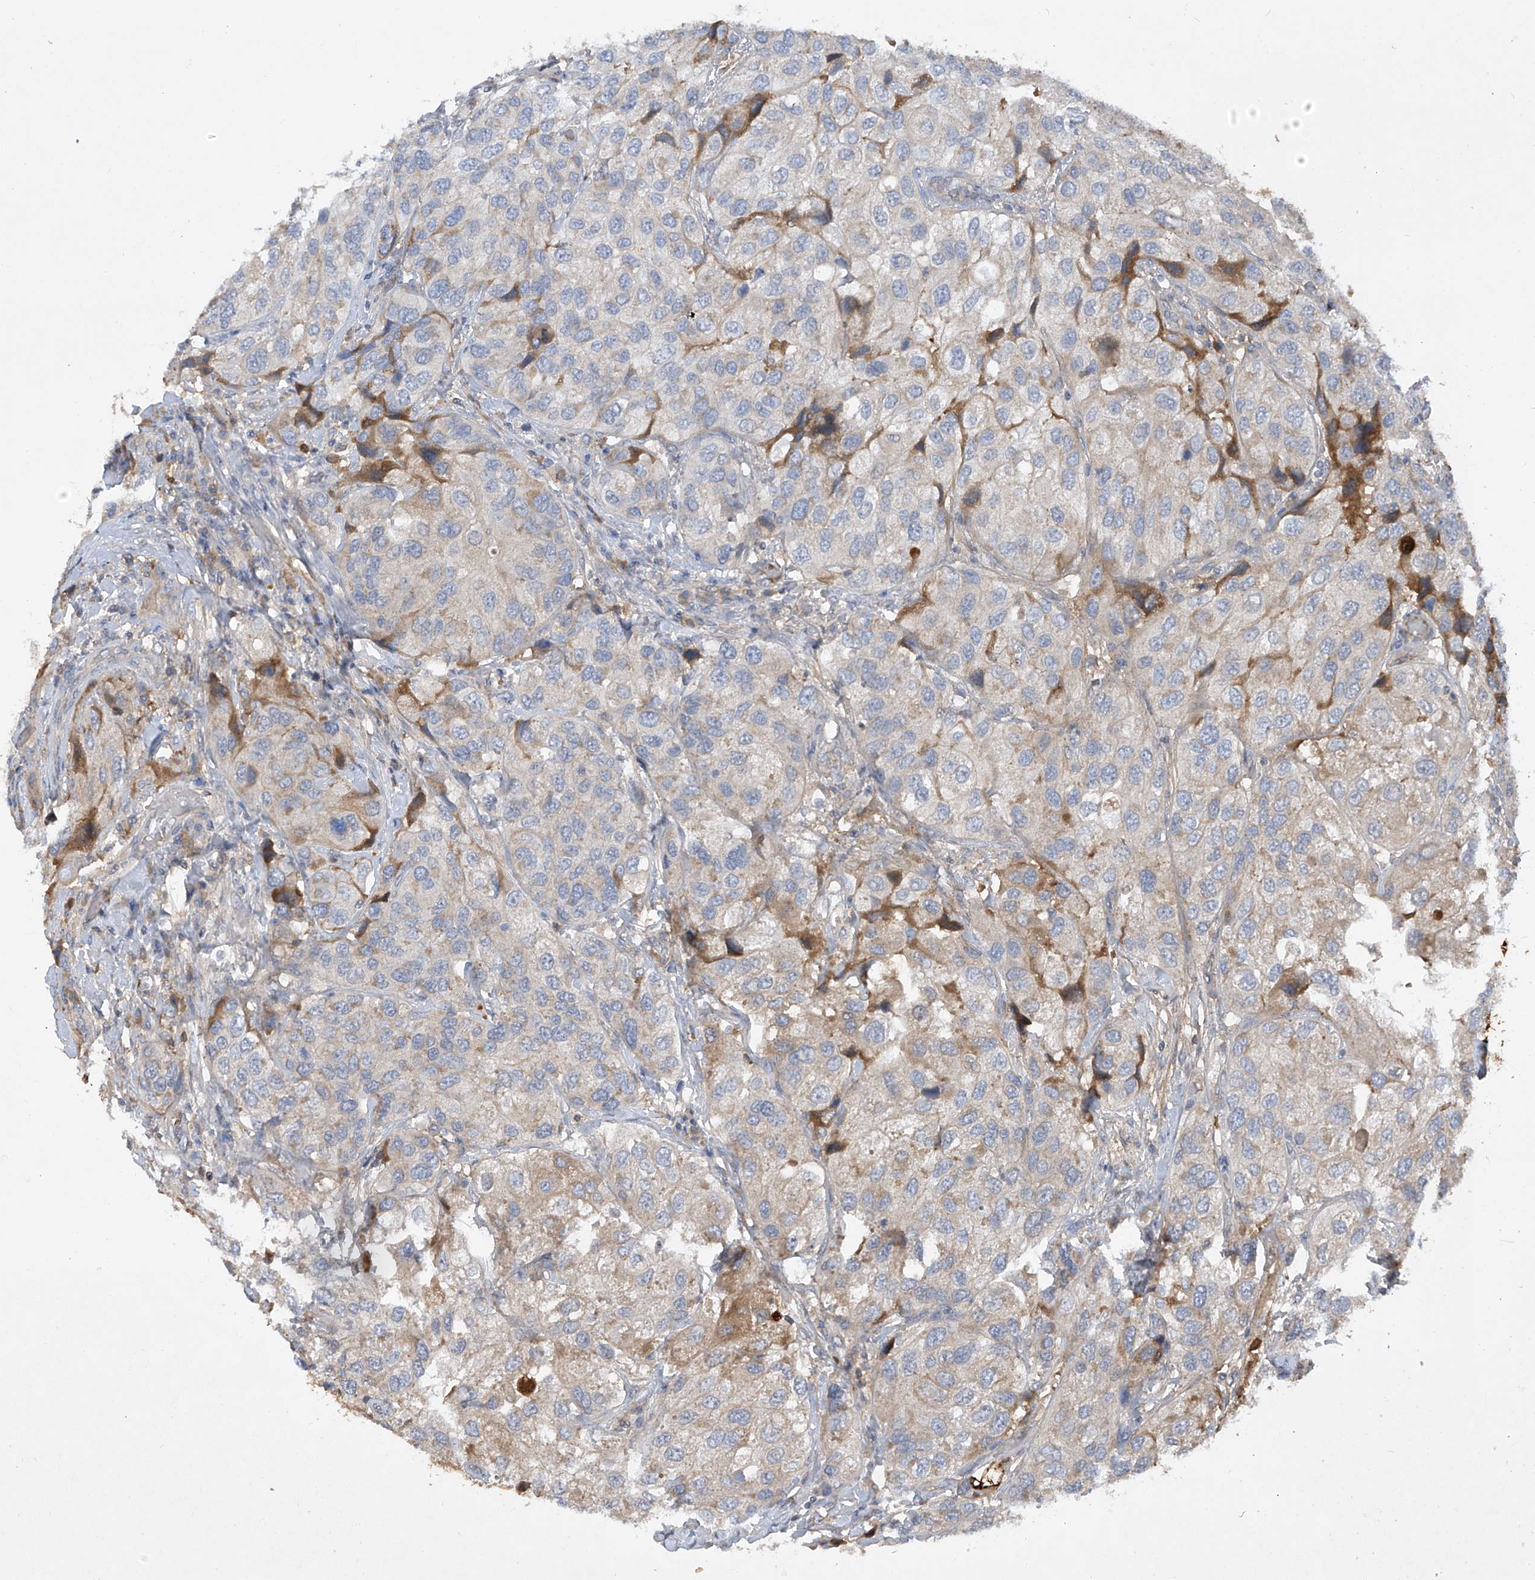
{"staining": {"intensity": "weak", "quantity": "<25%", "location": "cytoplasmic/membranous"}, "tissue": "urothelial cancer", "cell_type": "Tumor cells", "image_type": "cancer", "snomed": [{"axis": "morphology", "description": "Urothelial carcinoma, High grade"}, {"axis": "topography", "description": "Urinary bladder"}], "caption": "High power microscopy image of an immunohistochemistry (IHC) image of urothelial cancer, revealing no significant expression in tumor cells. (DAB immunohistochemistry (IHC) with hematoxylin counter stain).", "gene": "HAS3", "patient": {"sex": "female", "age": 64}}